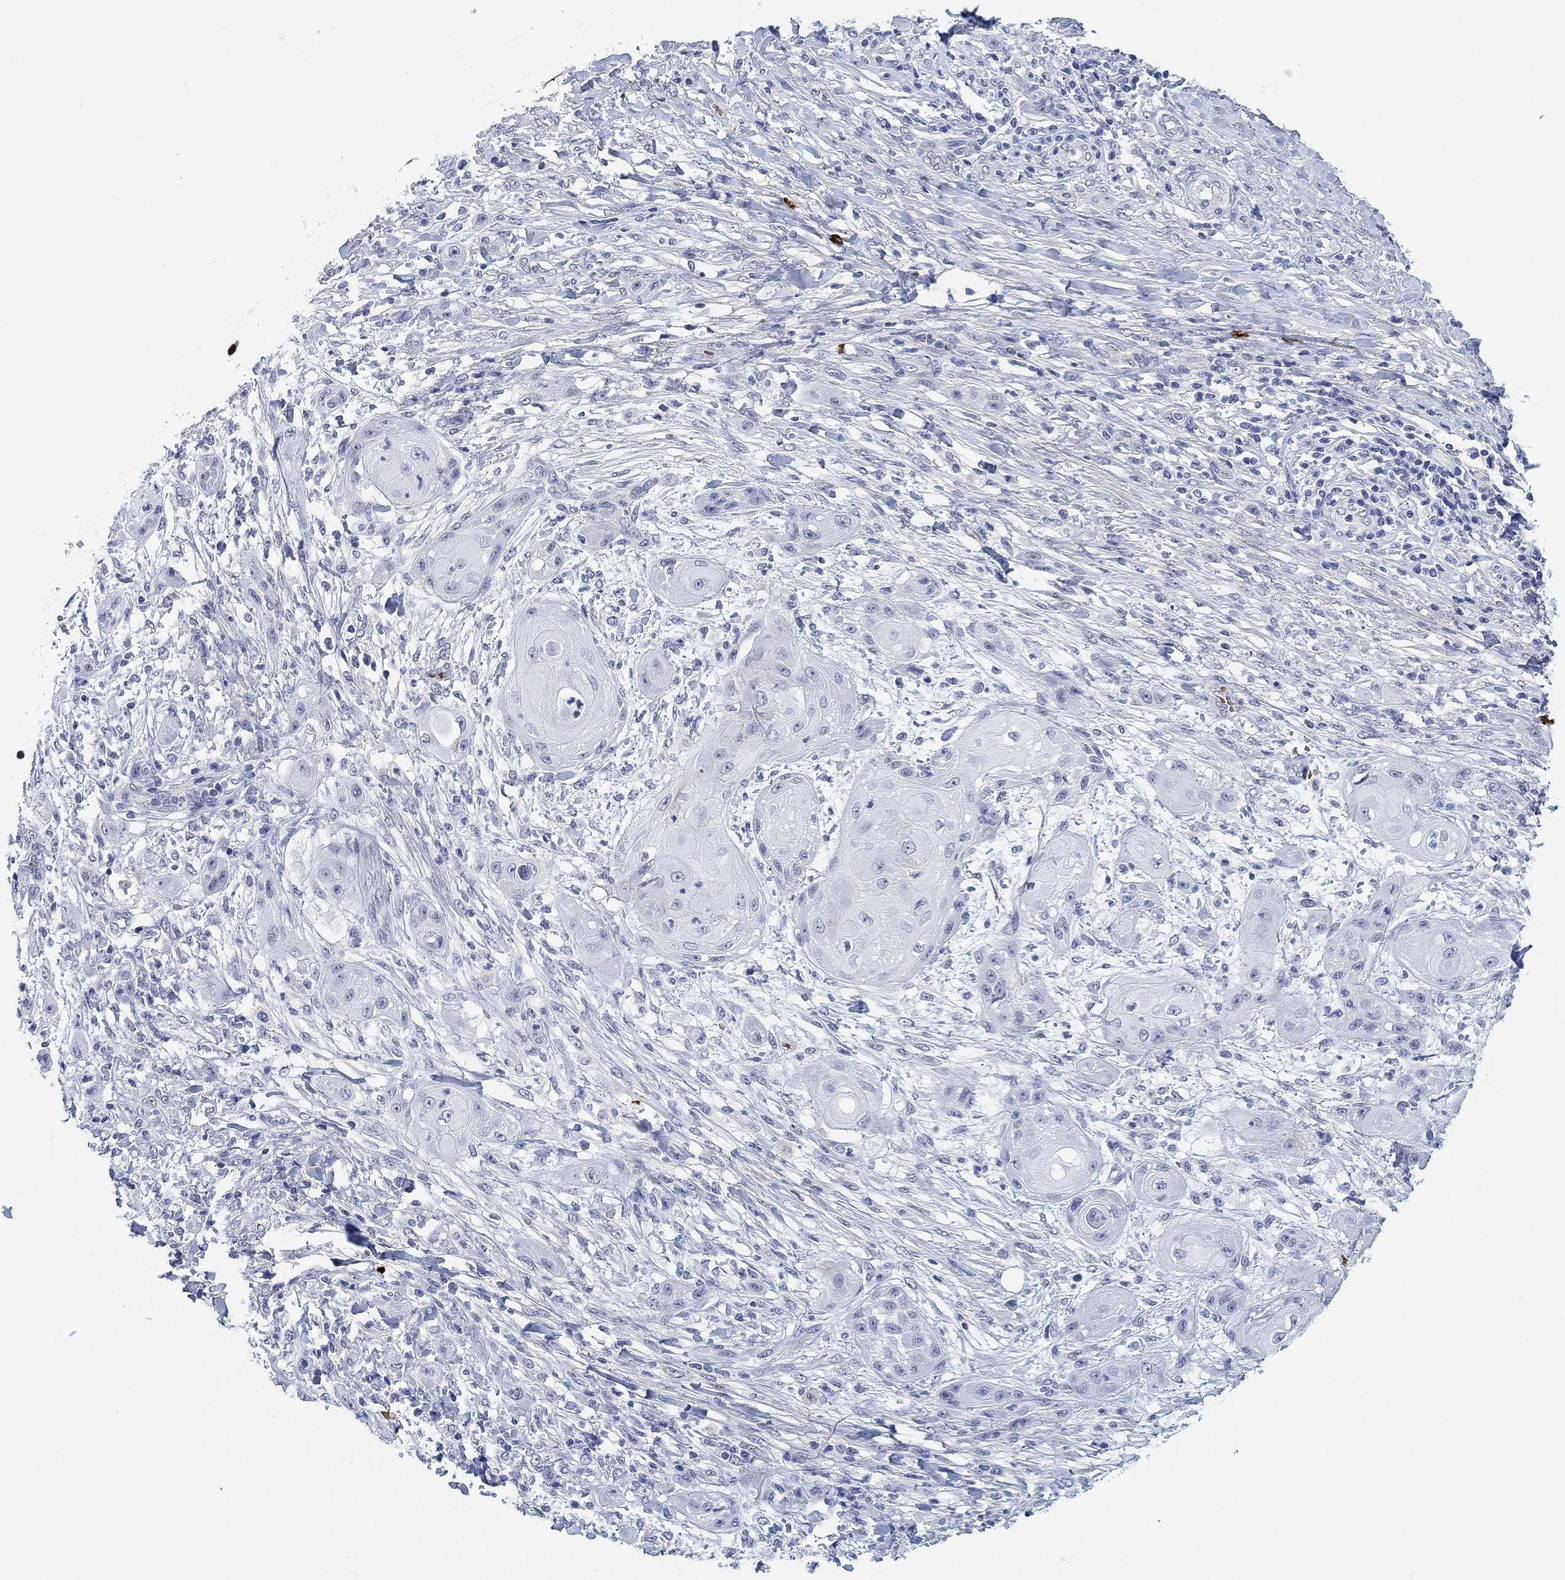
{"staining": {"intensity": "negative", "quantity": "none", "location": "none"}, "tissue": "skin cancer", "cell_type": "Tumor cells", "image_type": "cancer", "snomed": [{"axis": "morphology", "description": "Squamous cell carcinoma, NOS"}, {"axis": "topography", "description": "Skin"}], "caption": "This histopathology image is of squamous cell carcinoma (skin) stained with immunohistochemistry to label a protein in brown with the nuclei are counter-stained blue. There is no positivity in tumor cells.", "gene": "PAX6", "patient": {"sex": "male", "age": 62}}